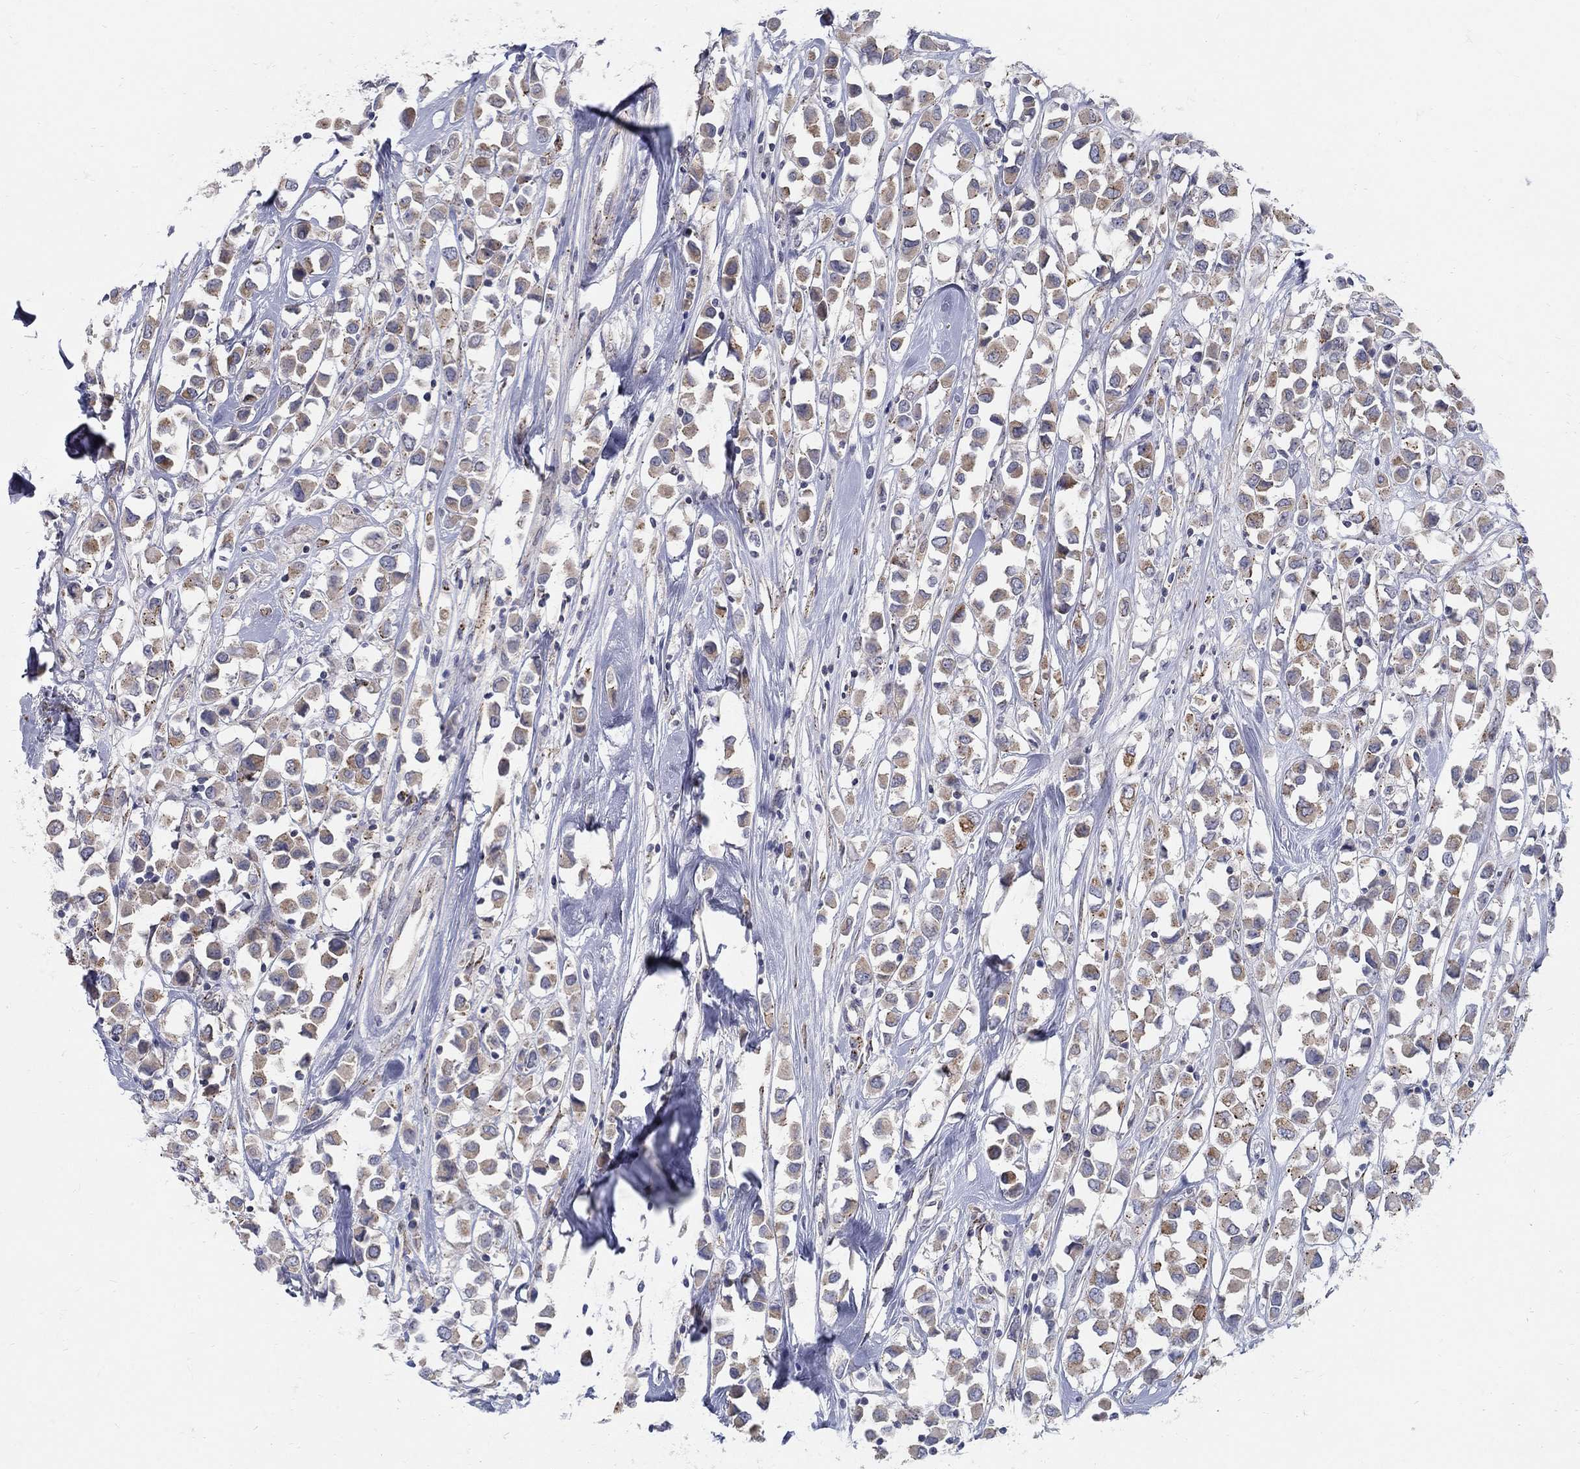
{"staining": {"intensity": "weak", "quantity": ">75%", "location": "cytoplasmic/membranous"}, "tissue": "breast cancer", "cell_type": "Tumor cells", "image_type": "cancer", "snomed": [{"axis": "morphology", "description": "Duct carcinoma"}, {"axis": "topography", "description": "Breast"}], "caption": "Breast cancer (intraductal carcinoma) stained with DAB immunohistochemistry (IHC) displays low levels of weak cytoplasmic/membranous staining in about >75% of tumor cells.", "gene": "PANK3", "patient": {"sex": "female", "age": 61}}